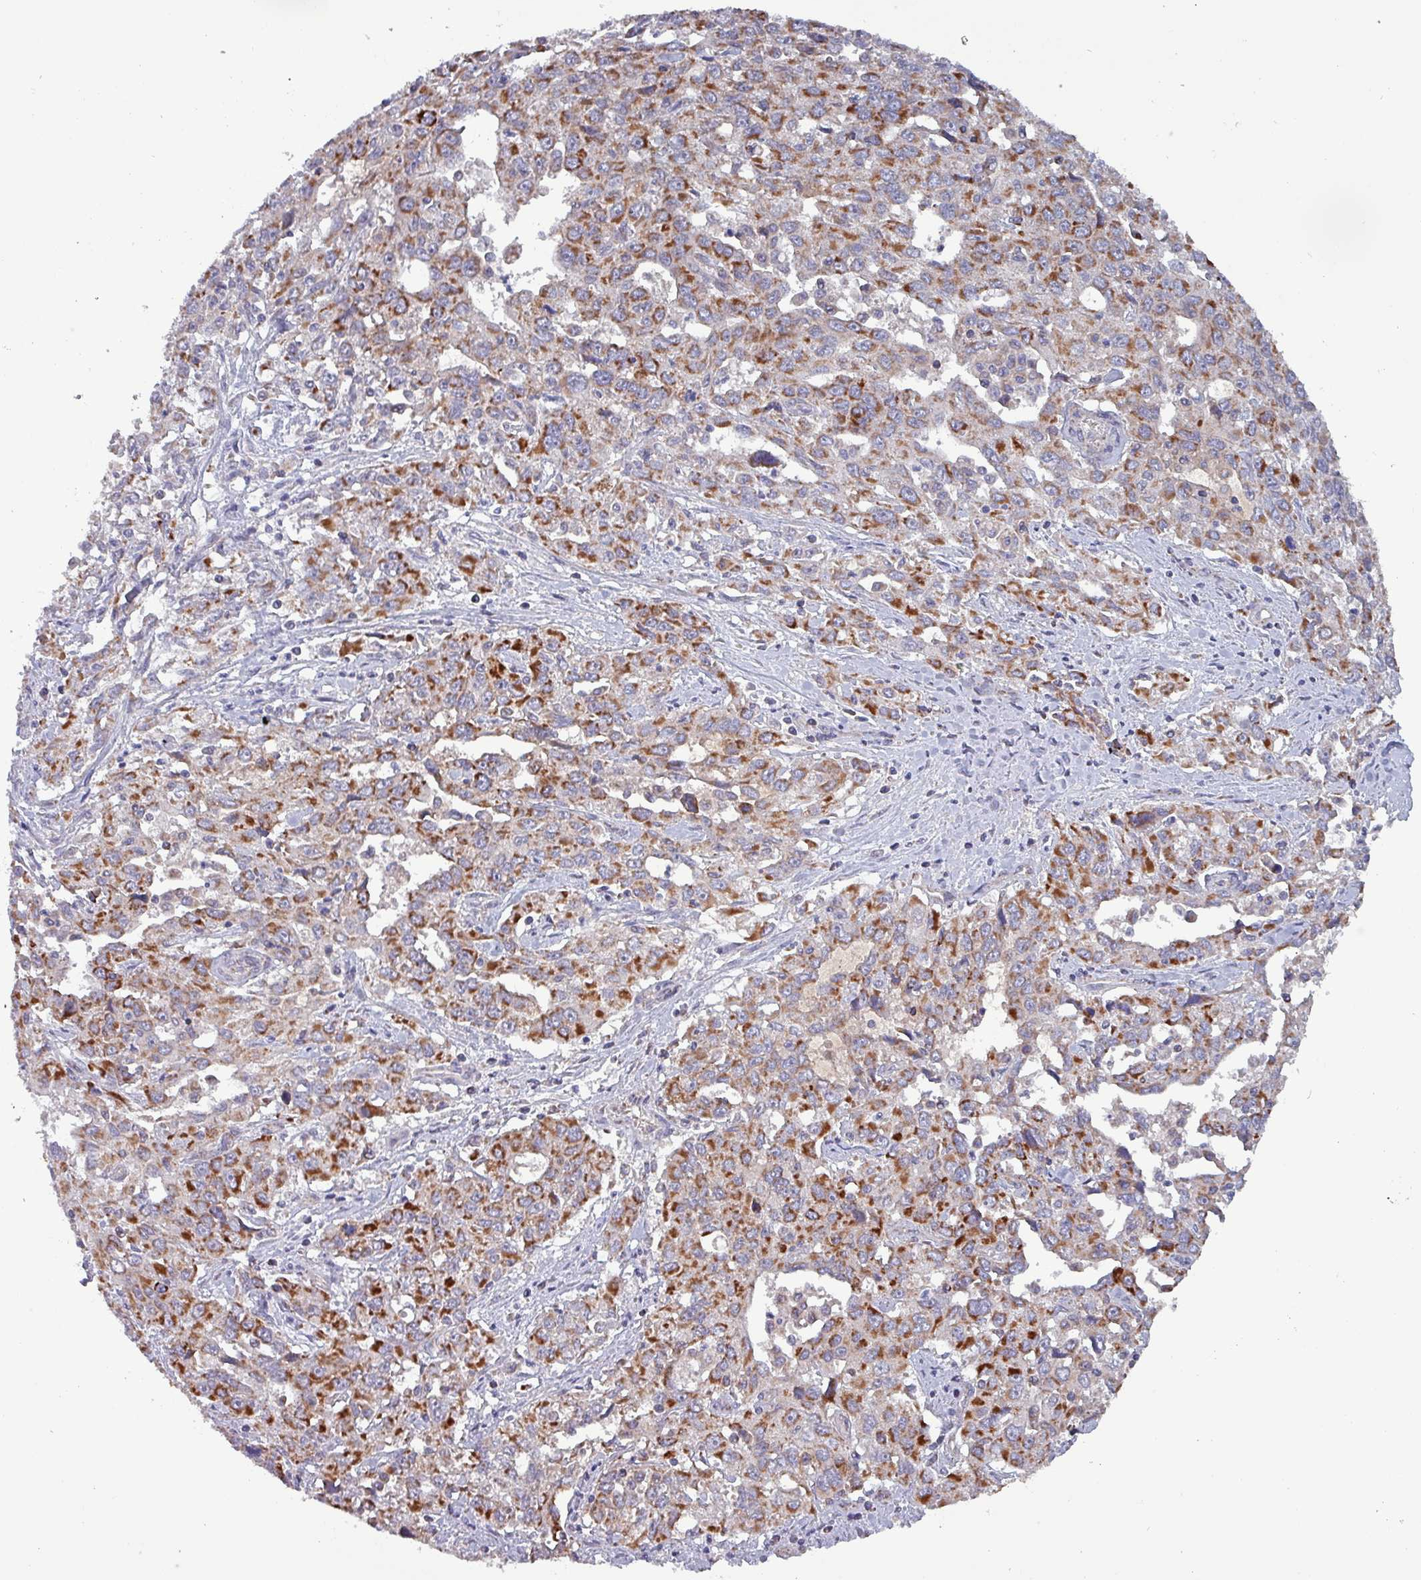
{"staining": {"intensity": "strong", "quantity": ">75%", "location": "cytoplasmic/membranous"}, "tissue": "liver cancer", "cell_type": "Tumor cells", "image_type": "cancer", "snomed": [{"axis": "morphology", "description": "Carcinoma, Hepatocellular, NOS"}, {"axis": "topography", "description": "Liver"}], "caption": "Approximately >75% of tumor cells in human liver hepatocellular carcinoma reveal strong cytoplasmic/membranous protein expression as visualized by brown immunohistochemical staining.", "gene": "ZNF322", "patient": {"sex": "male", "age": 63}}